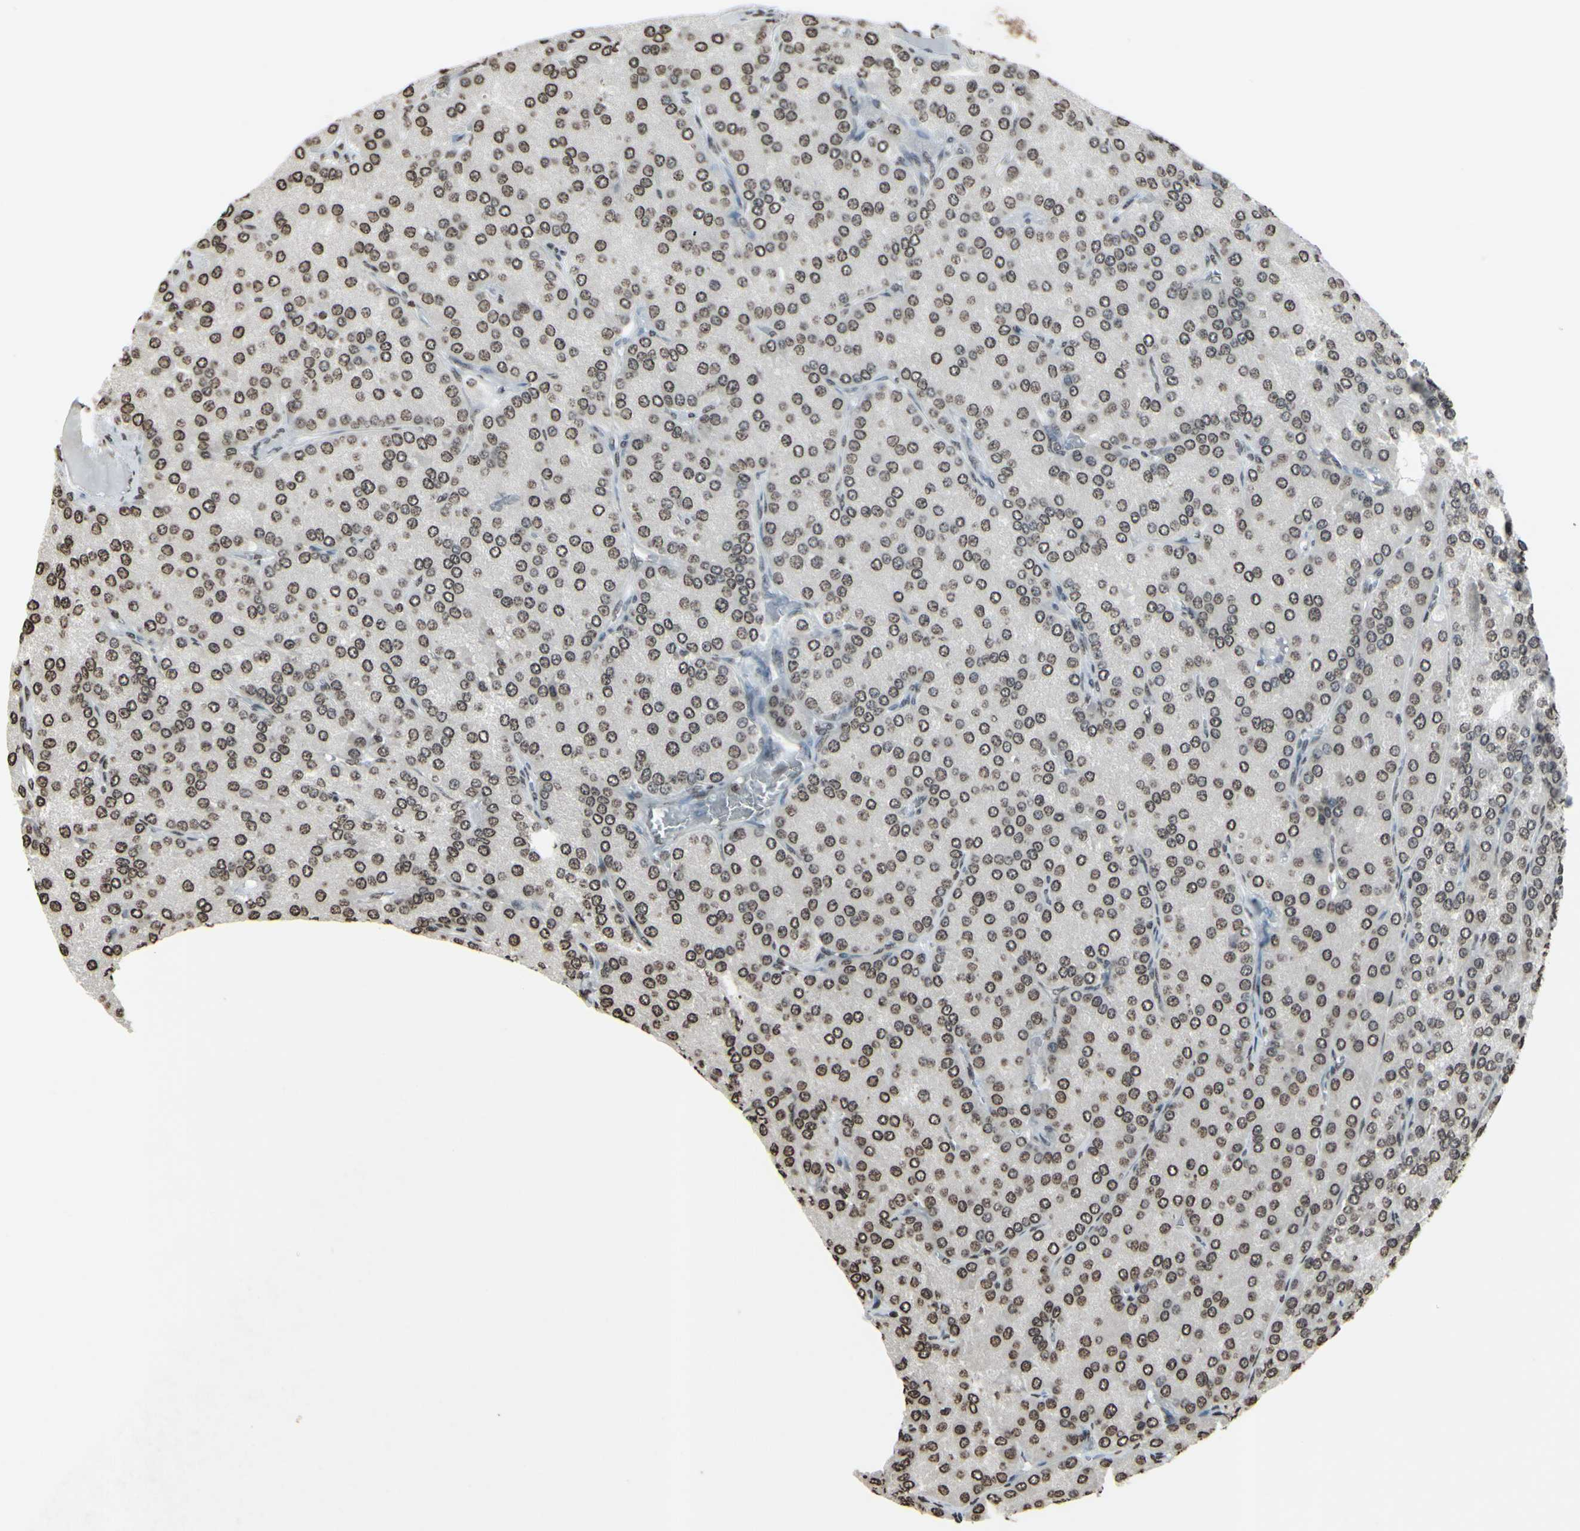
{"staining": {"intensity": "weak", "quantity": "25%-75%", "location": "nuclear"}, "tissue": "parathyroid gland", "cell_type": "Glandular cells", "image_type": "normal", "snomed": [{"axis": "morphology", "description": "Normal tissue, NOS"}, {"axis": "morphology", "description": "Adenoma, NOS"}, {"axis": "topography", "description": "Parathyroid gland"}], "caption": "A brown stain highlights weak nuclear positivity of a protein in glandular cells of benign parathyroid gland.", "gene": "CD79B", "patient": {"sex": "female", "age": 86}}